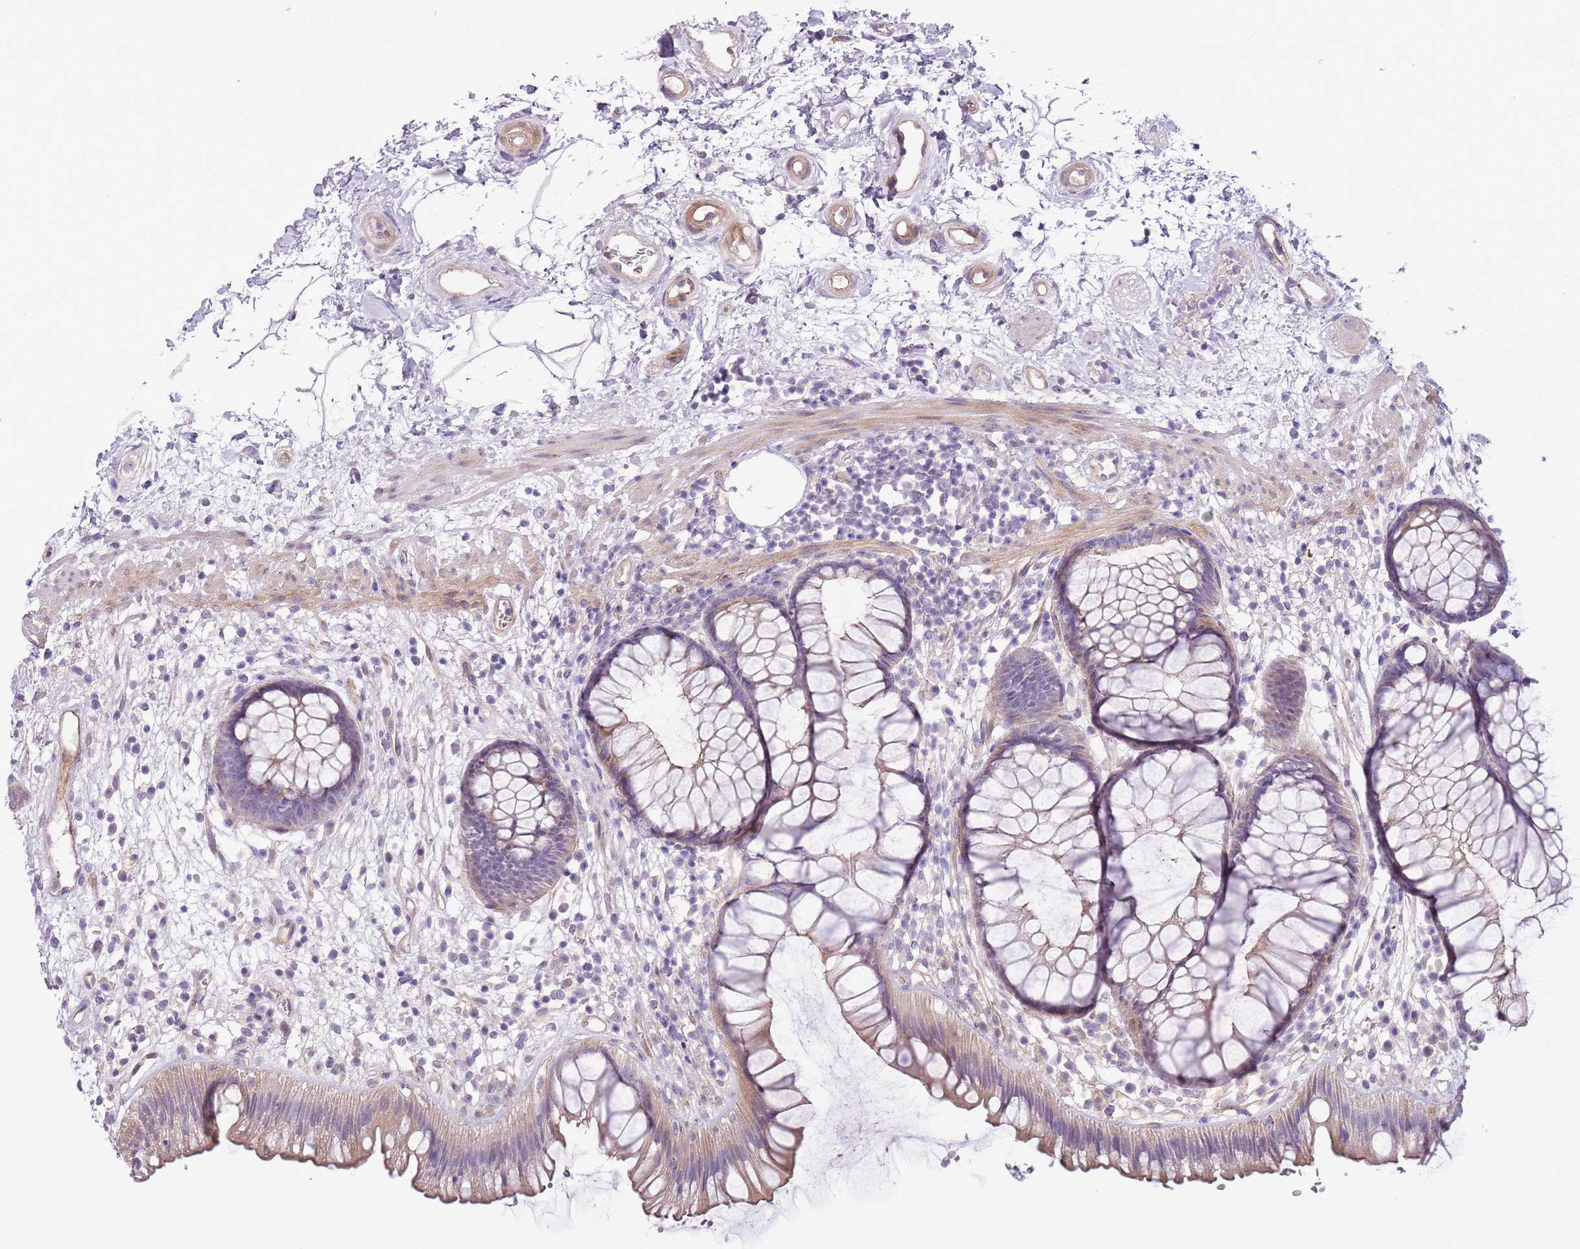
{"staining": {"intensity": "negative", "quantity": "25%-75%", "location": "cytoplasmic/membranous"}, "tissue": "rectum", "cell_type": "Glandular cells", "image_type": "normal", "snomed": [{"axis": "morphology", "description": "Normal tissue, NOS"}, {"axis": "topography", "description": "Rectum"}], "caption": "DAB (3,3'-diaminobenzidine) immunohistochemical staining of benign rectum exhibits no significant expression in glandular cells.", "gene": "MRO", "patient": {"sex": "male", "age": 51}}